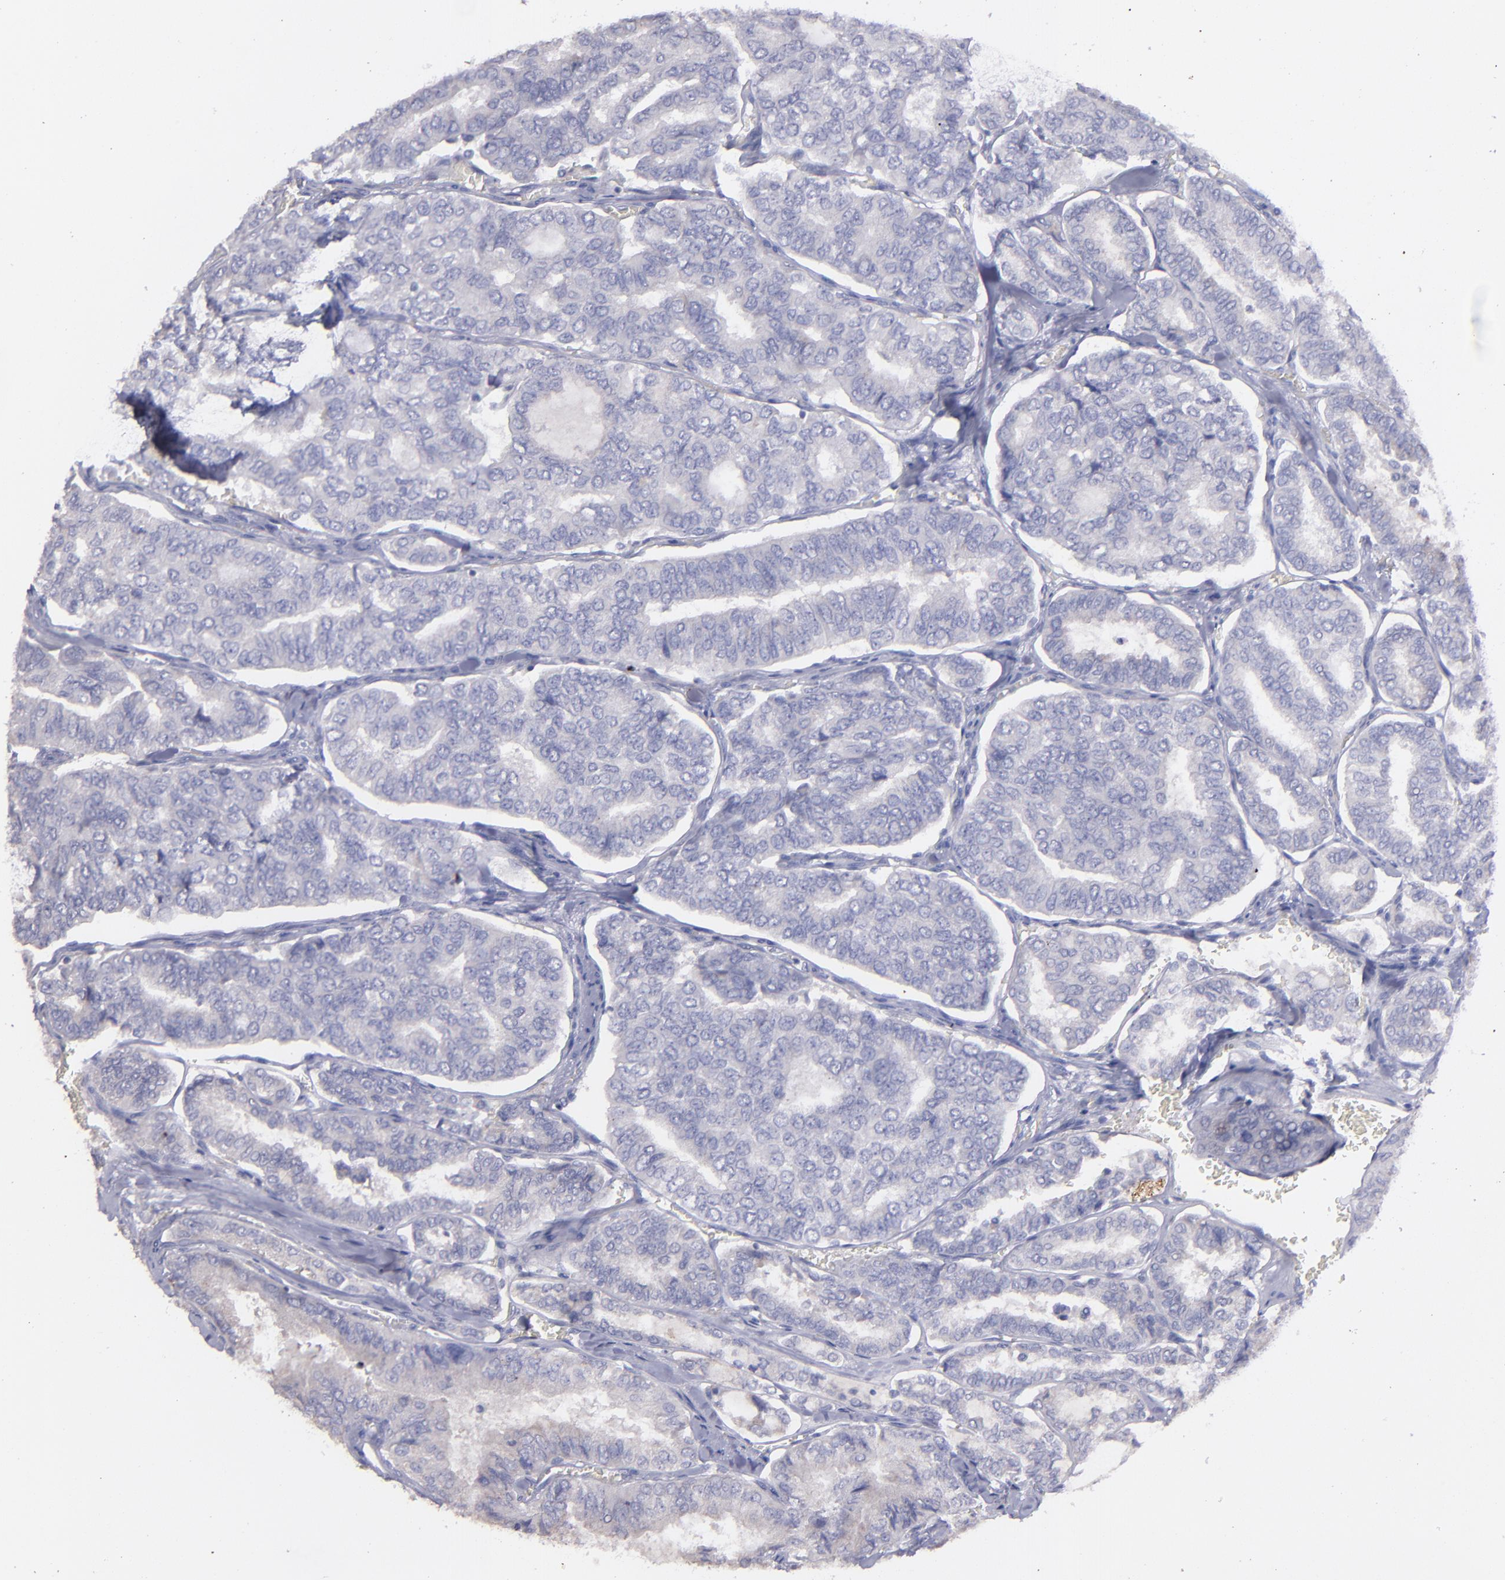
{"staining": {"intensity": "negative", "quantity": "none", "location": "none"}, "tissue": "thyroid cancer", "cell_type": "Tumor cells", "image_type": "cancer", "snomed": [{"axis": "morphology", "description": "Papillary adenocarcinoma, NOS"}, {"axis": "topography", "description": "Thyroid gland"}], "caption": "Tumor cells show no significant expression in thyroid cancer.", "gene": "SNAP25", "patient": {"sex": "female", "age": 35}}